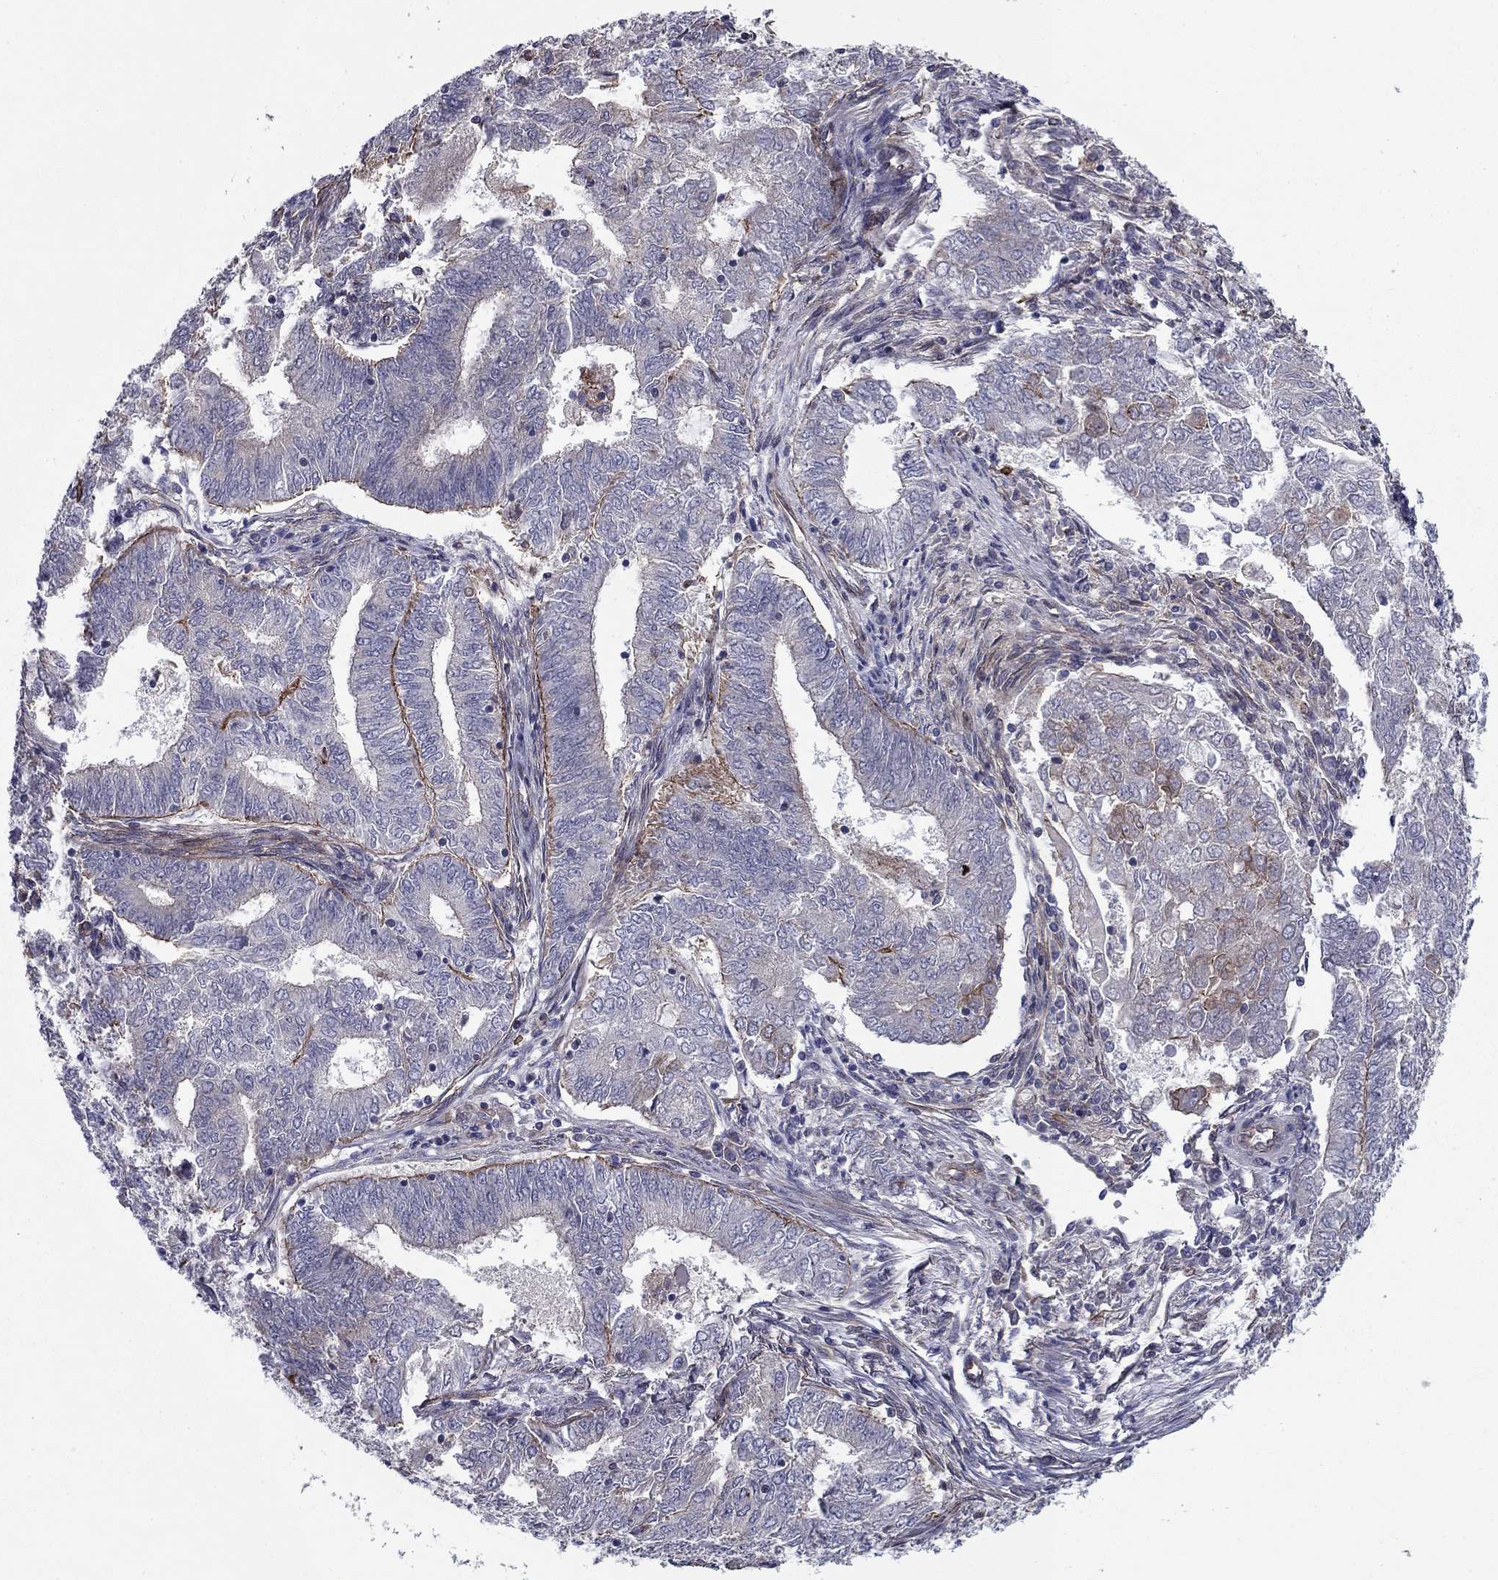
{"staining": {"intensity": "moderate", "quantity": "<25%", "location": "cytoplasmic/membranous"}, "tissue": "endometrial cancer", "cell_type": "Tumor cells", "image_type": "cancer", "snomed": [{"axis": "morphology", "description": "Adenocarcinoma, NOS"}, {"axis": "topography", "description": "Endometrium"}], "caption": "Human endometrial adenocarcinoma stained with a brown dye displays moderate cytoplasmic/membranous positive positivity in about <25% of tumor cells.", "gene": "SHMT1", "patient": {"sex": "female", "age": 62}}